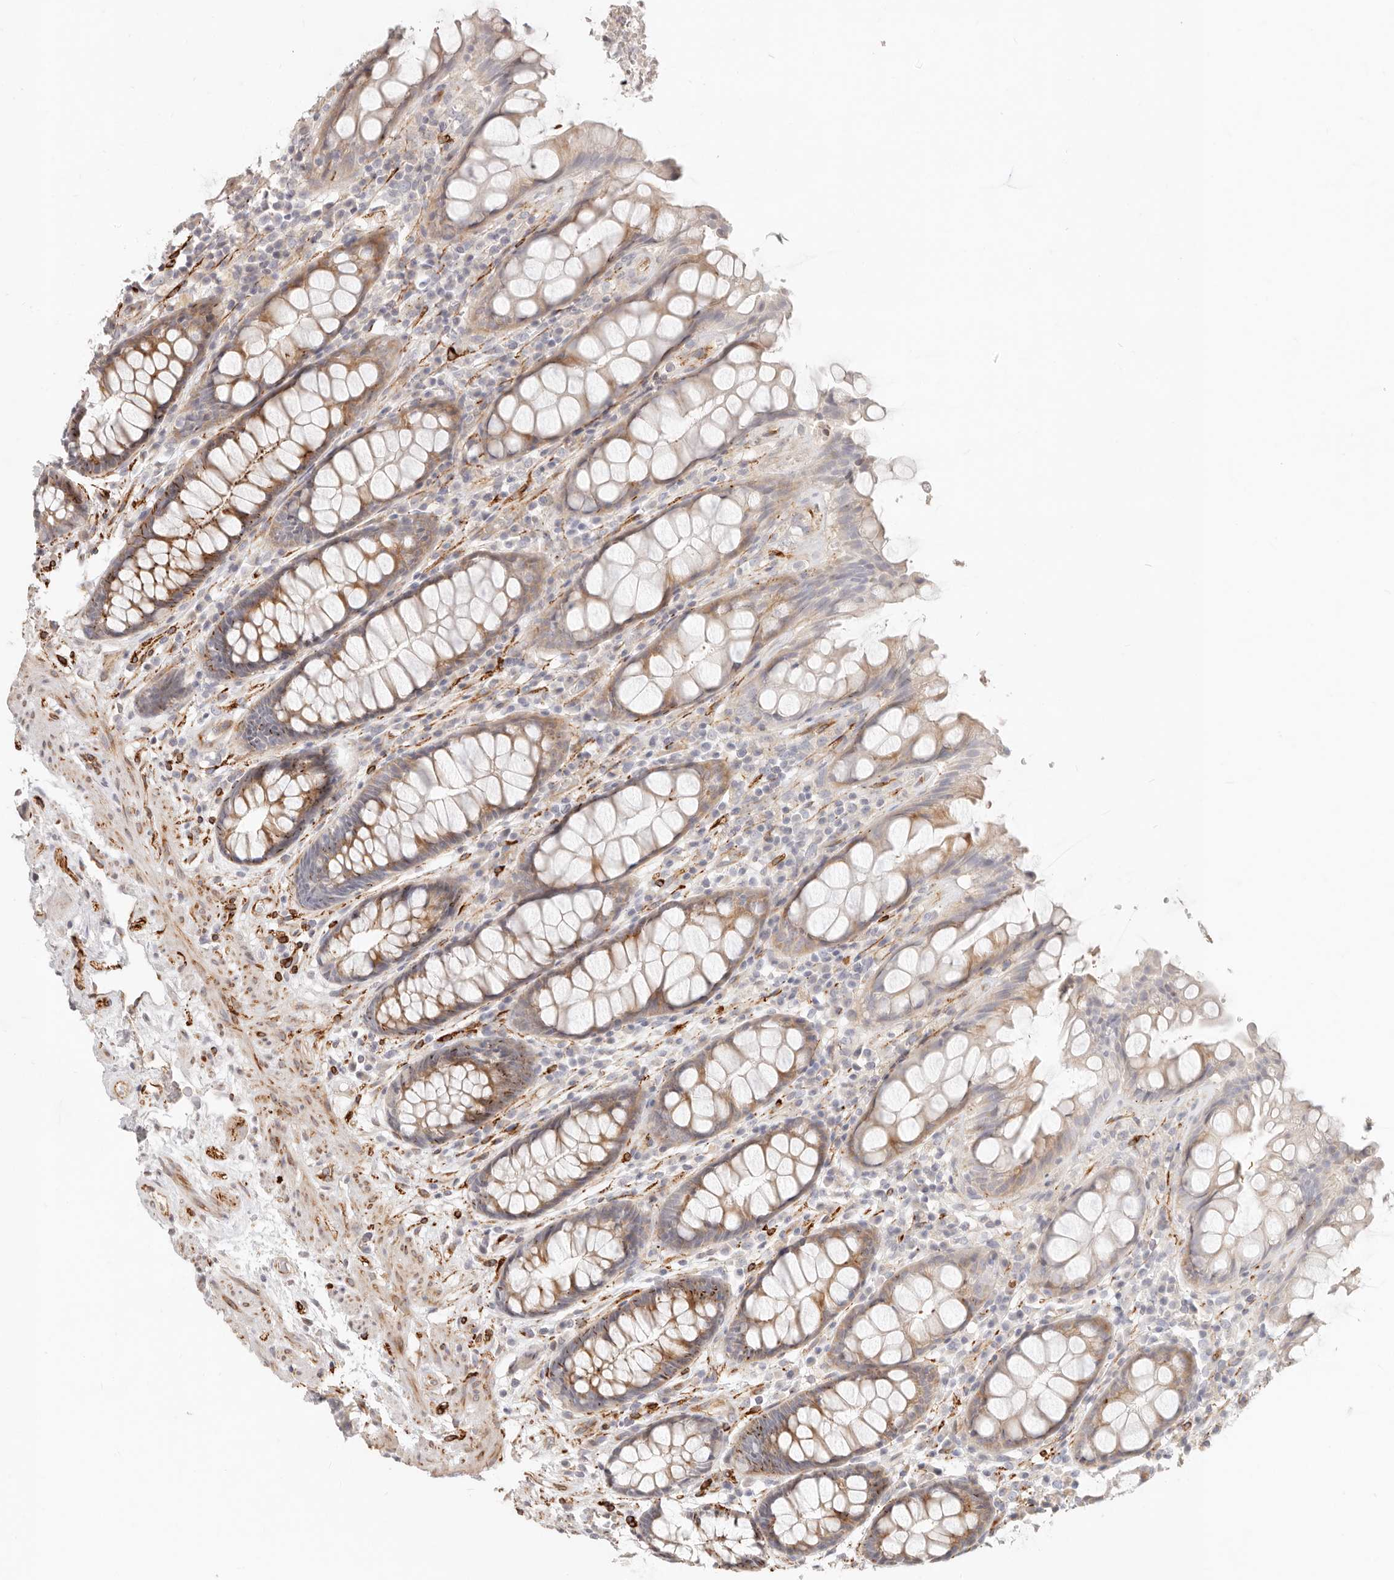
{"staining": {"intensity": "moderate", "quantity": "25%-75%", "location": "cytoplasmic/membranous"}, "tissue": "rectum", "cell_type": "Glandular cells", "image_type": "normal", "snomed": [{"axis": "morphology", "description": "Normal tissue, NOS"}, {"axis": "topography", "description": "Rectum"}], "caption": "High-power microscopy captured an IHC photomicrograph of benign rectum, revealing moderate cytoplasmic/membranous expression in approximately 25%-75% of glandular cells.", "gene": "SASS6", "patient": {"sex": "male", "age": 64}}